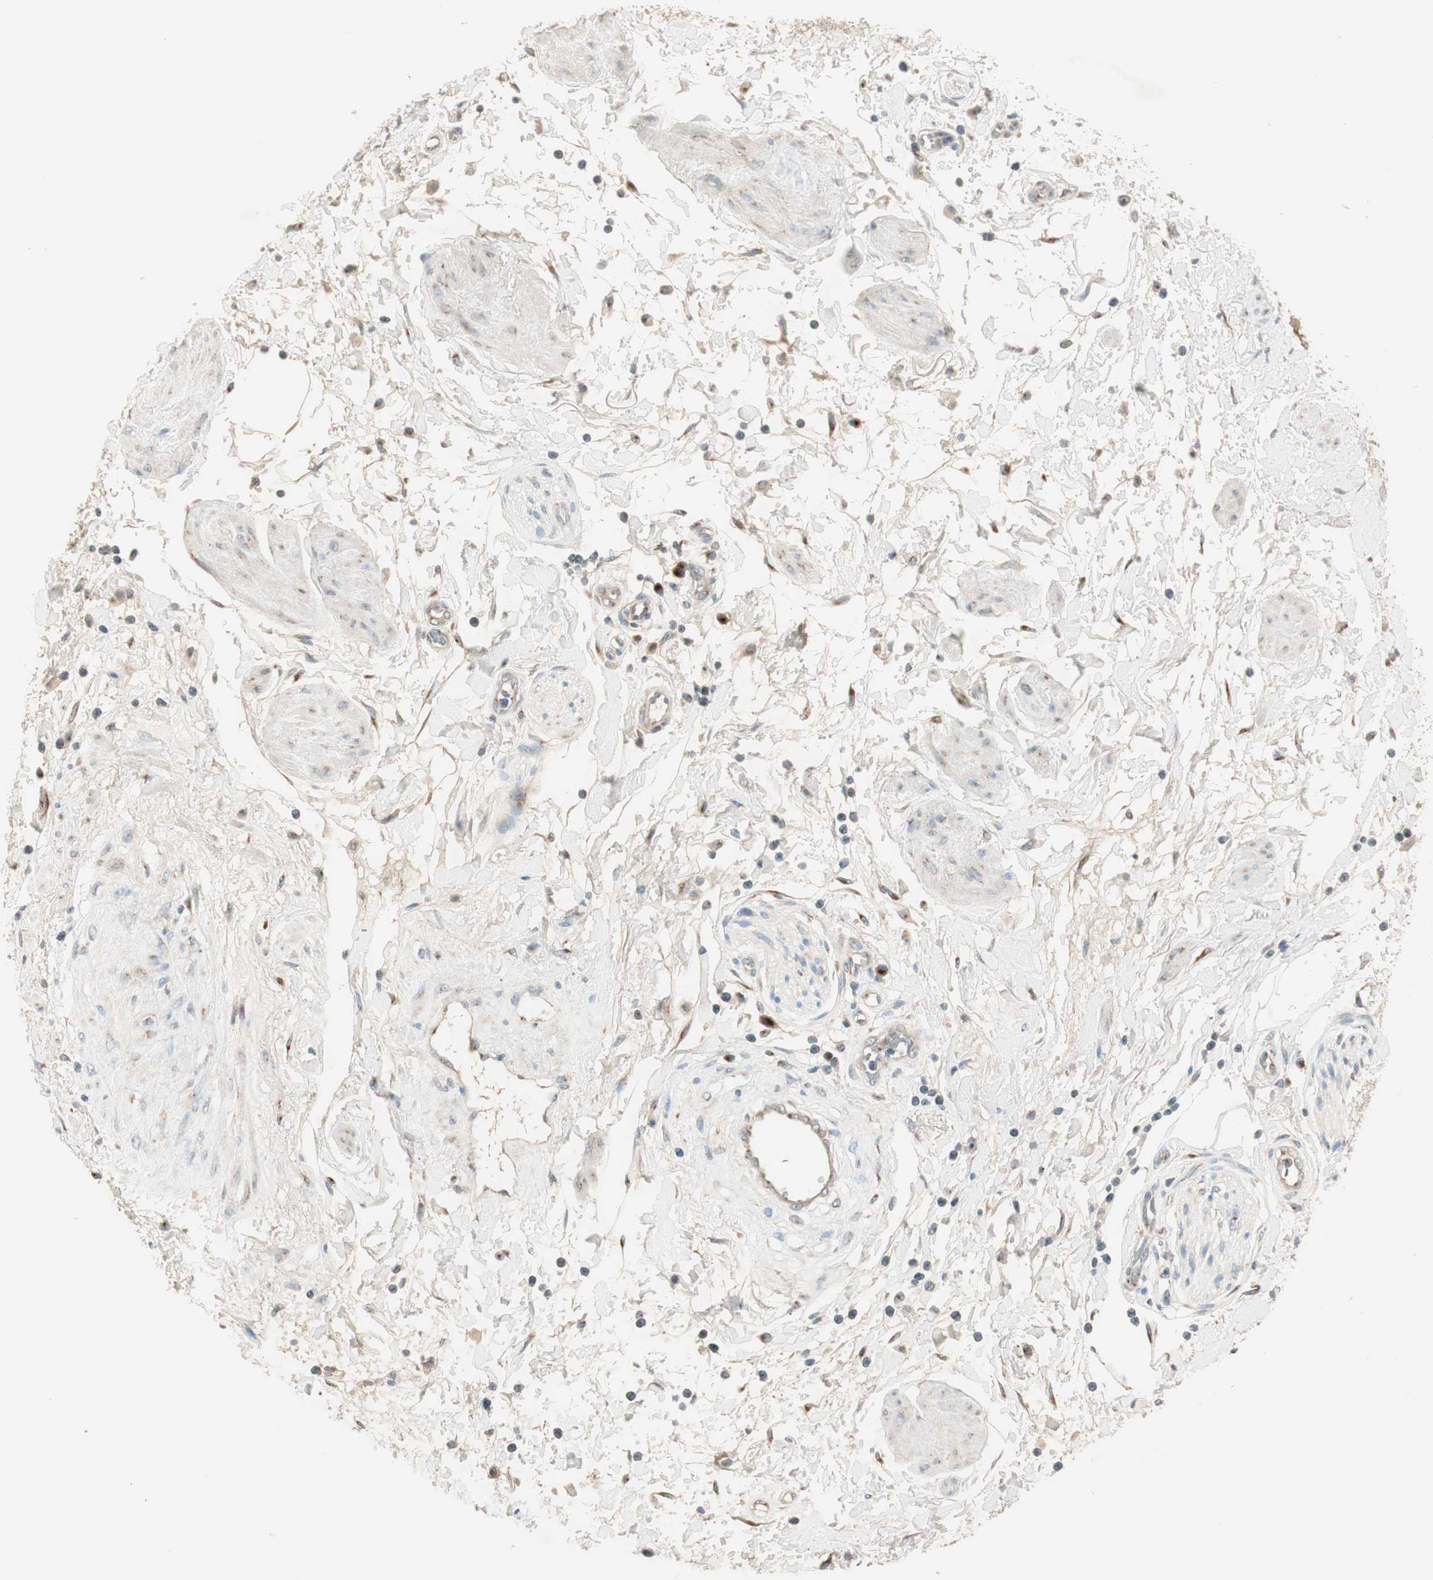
{"staining": {"intensity": "negative", "quantity": "none", "location": "none"}, "tissue": "adipose tissue", "cell_type": "Adipocytes", "image_type": "normal", "snomed": [{"axis": "morphology", "description": "Normal tissue, NOS"}, {"axis": "topography", "description": "Soft tissue"}, {"axis": "topography", "description": "Peripheral nerve tissue"}], "caption": "This is a micrograph of immunohistochemistry staining of unremarkable adipose tissue, which shows no positivity in adipocytes. The staining was performed using DAB to visualize the protein expression in brown, while the nuclei were stained in blue with hematoxylin (Magnification: 20x).", "gene": "SEC16A", "patient": {"sex": "female", "age": 71}}